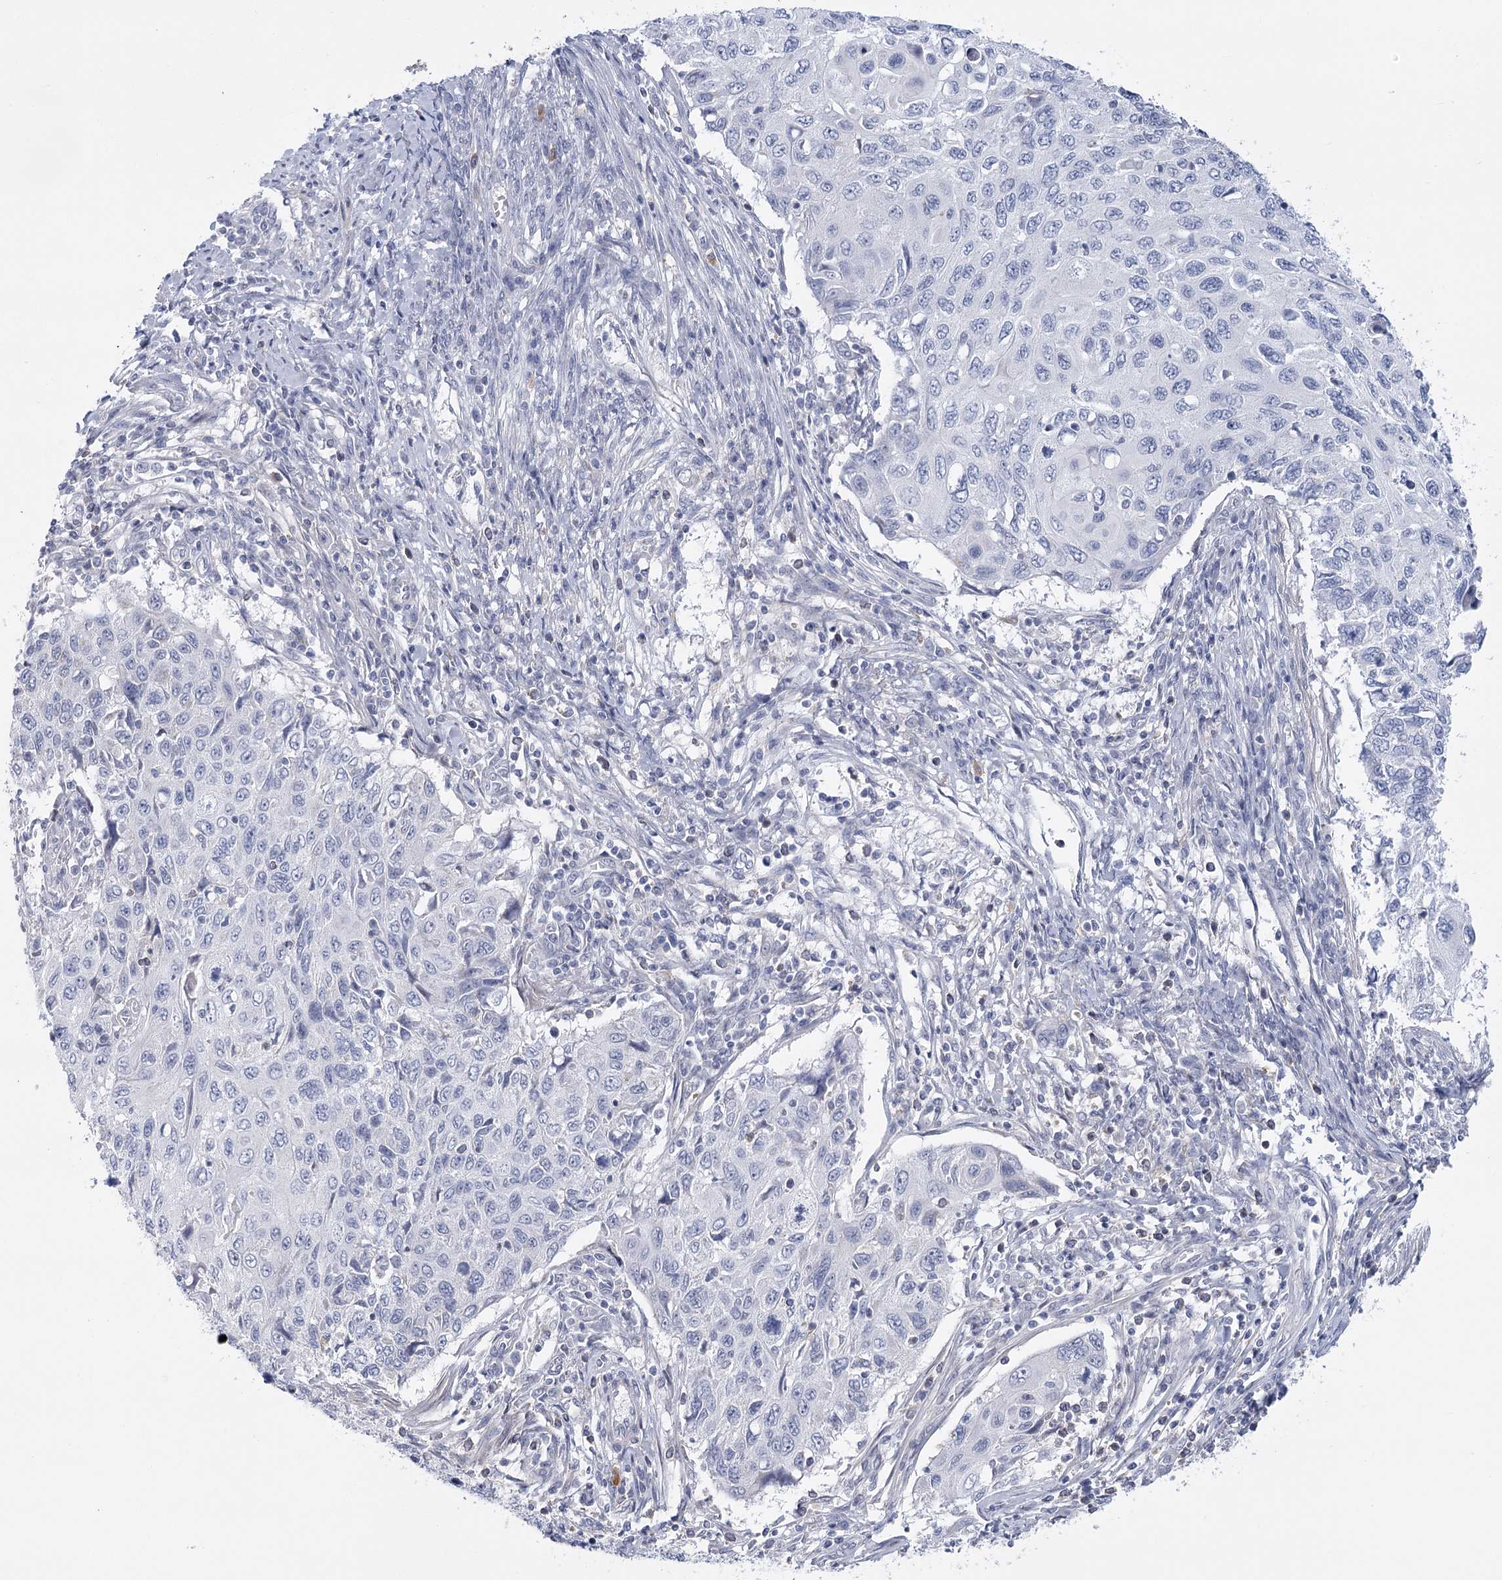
{"staining": {"intensity": "negative", "quantity": "none", "location": "none"}, "tissue": "cervical cancer", "cell_type": "Tumor cells", "image_type": "cancer", "snomed": [{"axis": "morphology", "description": "Squamous cell carcinoma, NOS"}, {"axis": "topography", "description": "Cervix"}], "caption": "There is no significant expression in tumor cells of cervical cancer.", "gene": "FAM76B", "patient": {"sex": "female", "age": 70}}